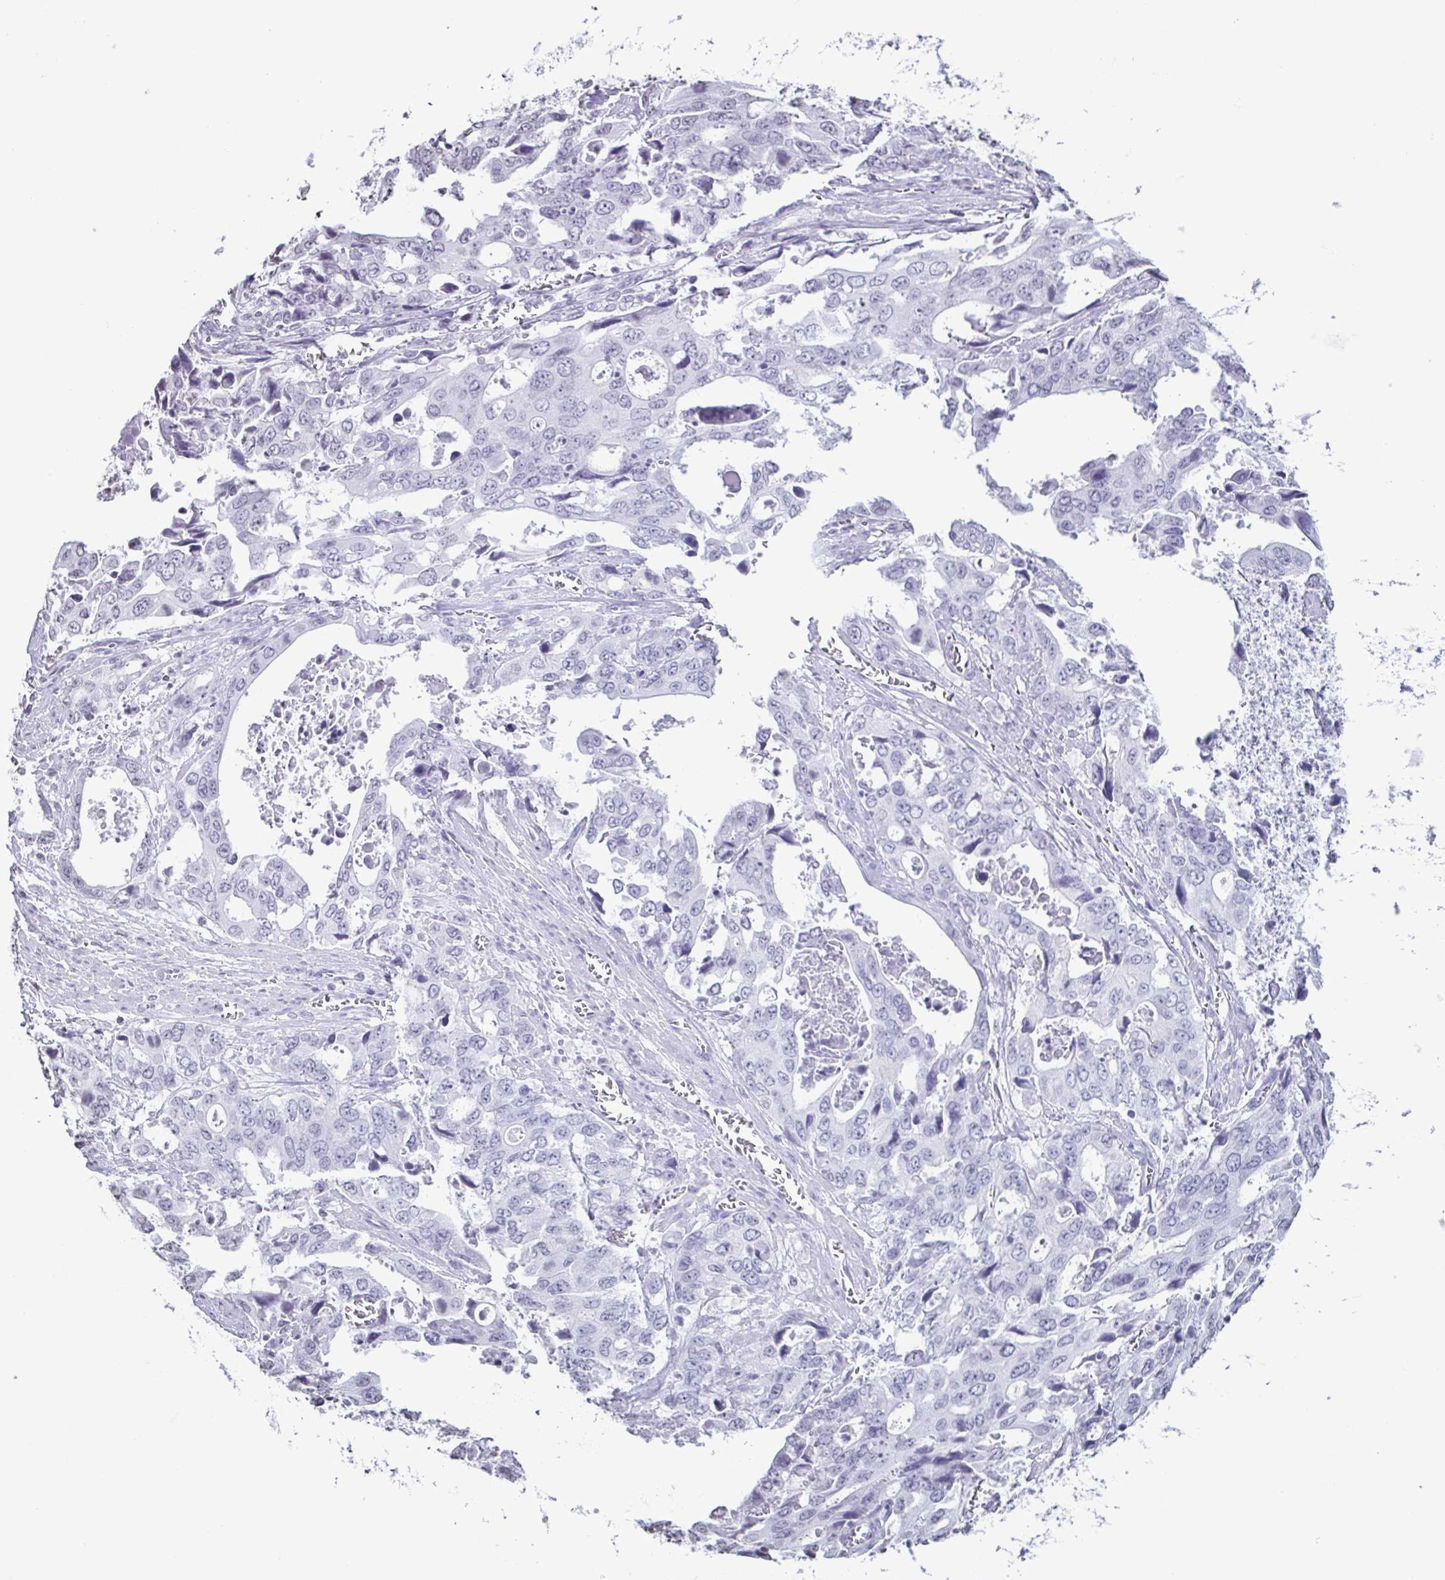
{"staining": {"intensity": "negative", "quantity": "none", "location": "none"}, "tissue": "stomach cancer", "cell_type": "Tumor cells", "image_type": "cancer", "snomed": [{"axis": "morphology", "description": "Adenocarcinoma, NOS"}, {"axis": "topography", "description": "Stomach, upper"}], "caption": "Protein analysis of adenocarcinoma (stomach) exhibits no significant expression in tumor cells.", "gene": "VCY1B", "patient": {"sex": "male", "age": 74}}